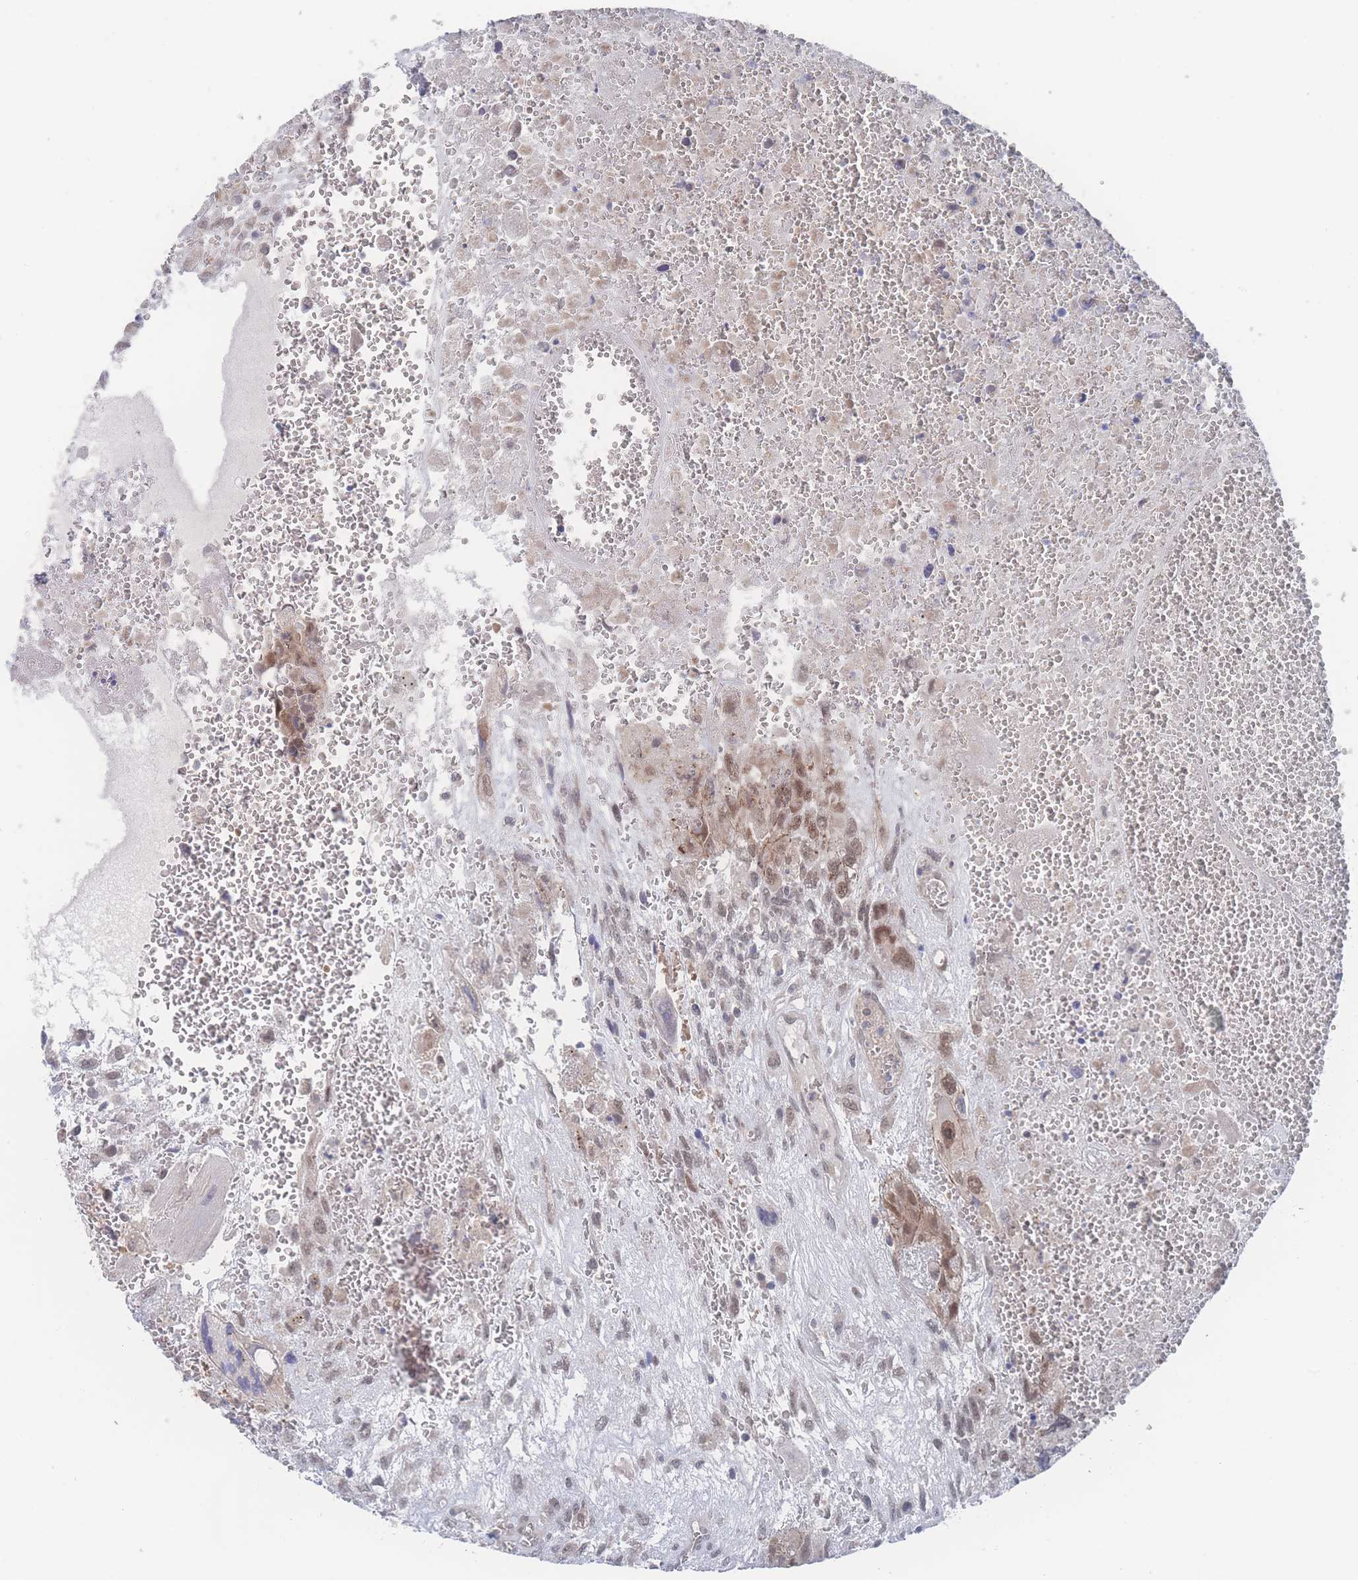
{"staining": {"intensity": "moderate", "quantity": ">75%", "location": "cytoplasmic/membranous,nuclear"}, "tissue": "testis cancer", "cell_type": "Tumor cells", "image_type": "cancer", "snomed": [{"axis": "morphology", "description": "Carcinoma, Embryonal, NOS"}, {"axis": "topography", "description": "Testis"}], "caption": "Protein staining of testis cancer tissue demonstrates moderate cytoplasmic/membranous and nuclear positivity in approximately >75% of tumor cells. The protein of interest is shown in brown color, while the nuclei are stained blue.", "gene": "NBEAL1", "patient": {"sex": "male", "age": 28}}